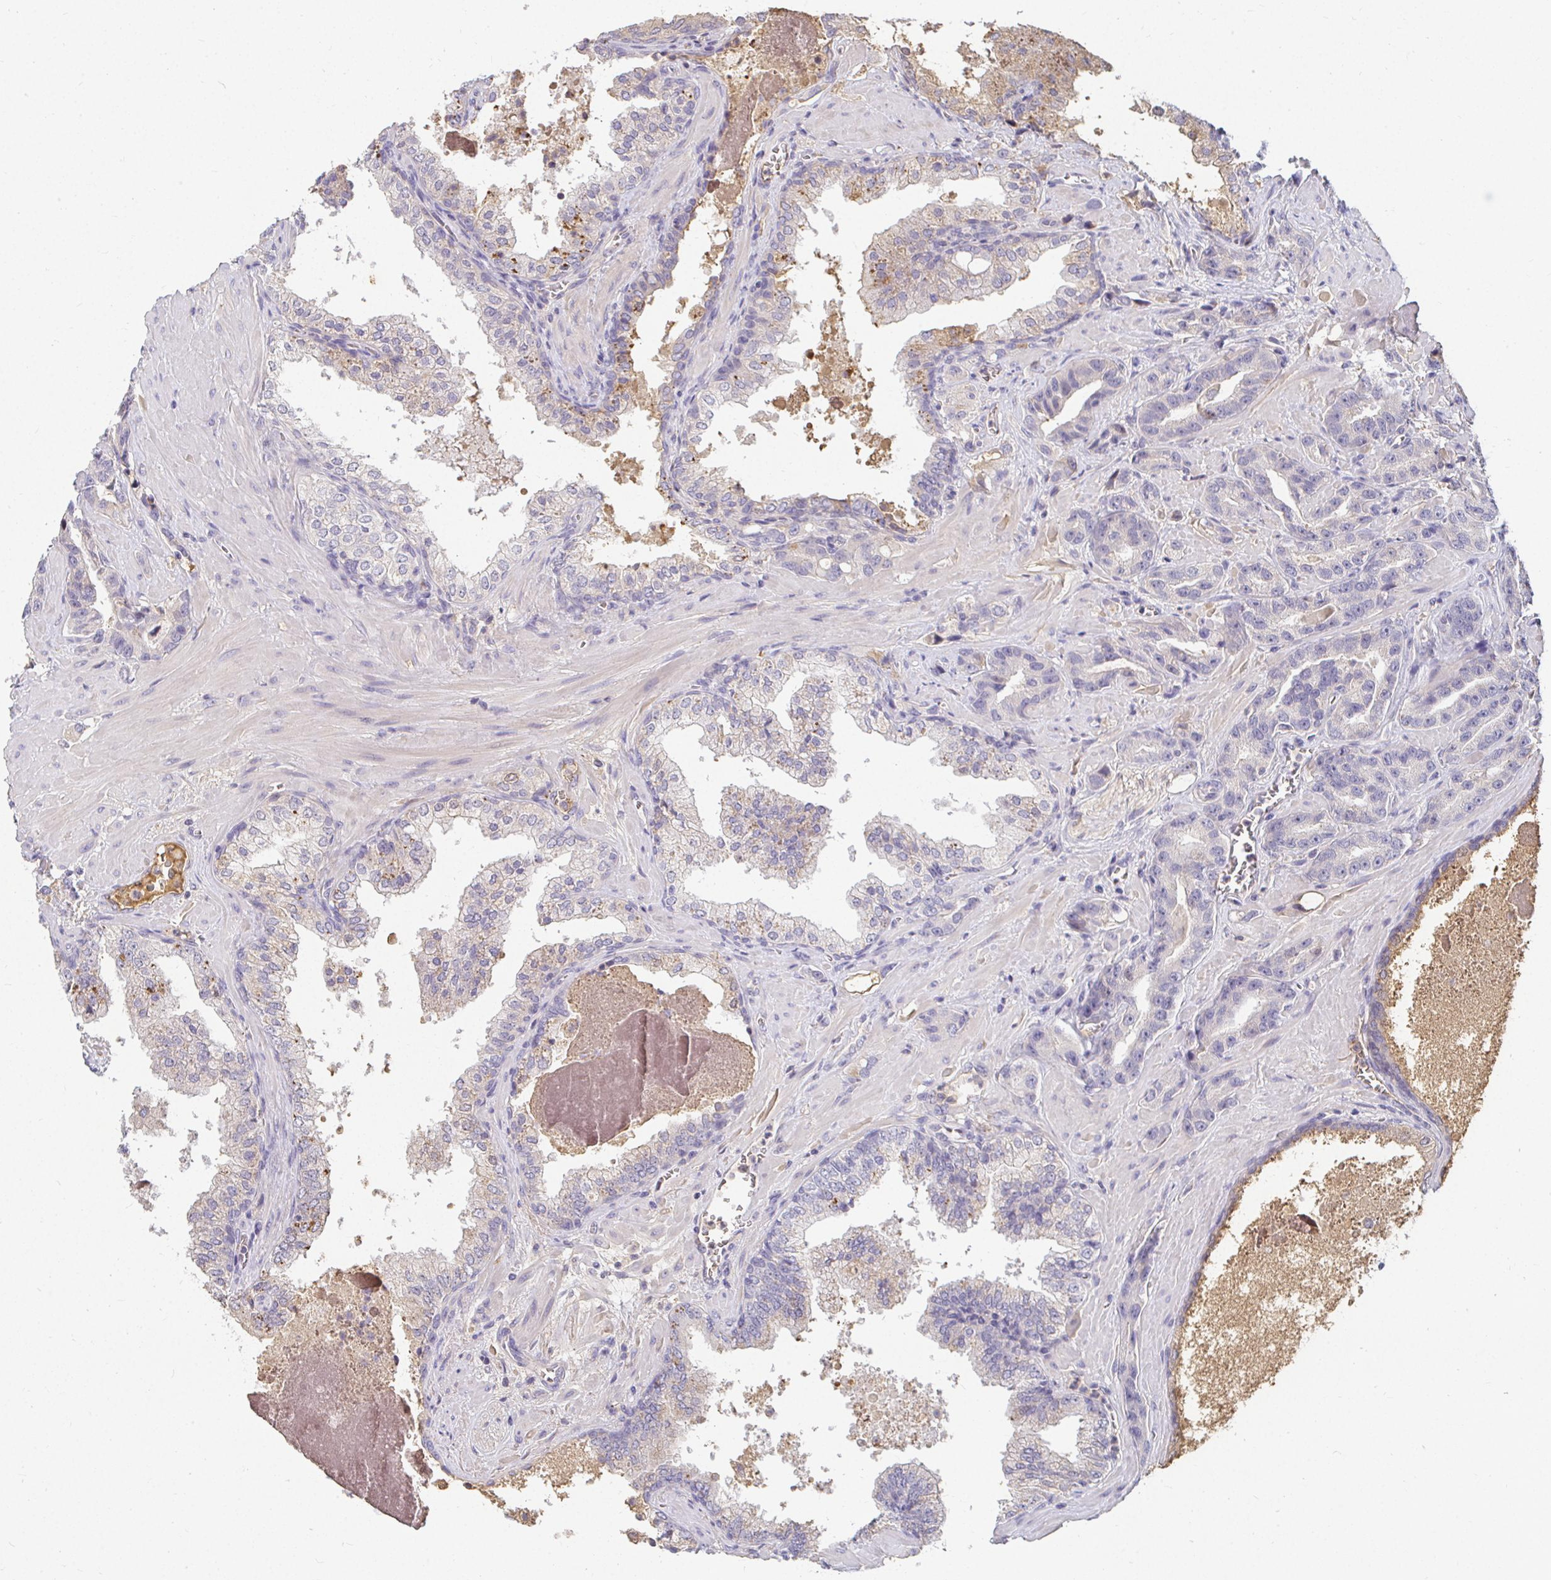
{"staining": {"intensity": "negative", "quantity": "none", "location": "none"}, "tissue": "prostate cancer", "cell_type": "Tumor cells", "image_type": "cancer", "snomed": [{"axis": "morphology", "description": "Adenocarcinoma, High grade"}, {"axis": "topography", "description": "Prostate"}], "caption": "Immunohistochemistry histopathology image of prostate cancer (high-grade adenocarcinoma) stained for a protein (brown), which reveals no staining in tumor cells.", "gene": "LOXL4", "patient": {"sex": "male", "age": 65}}